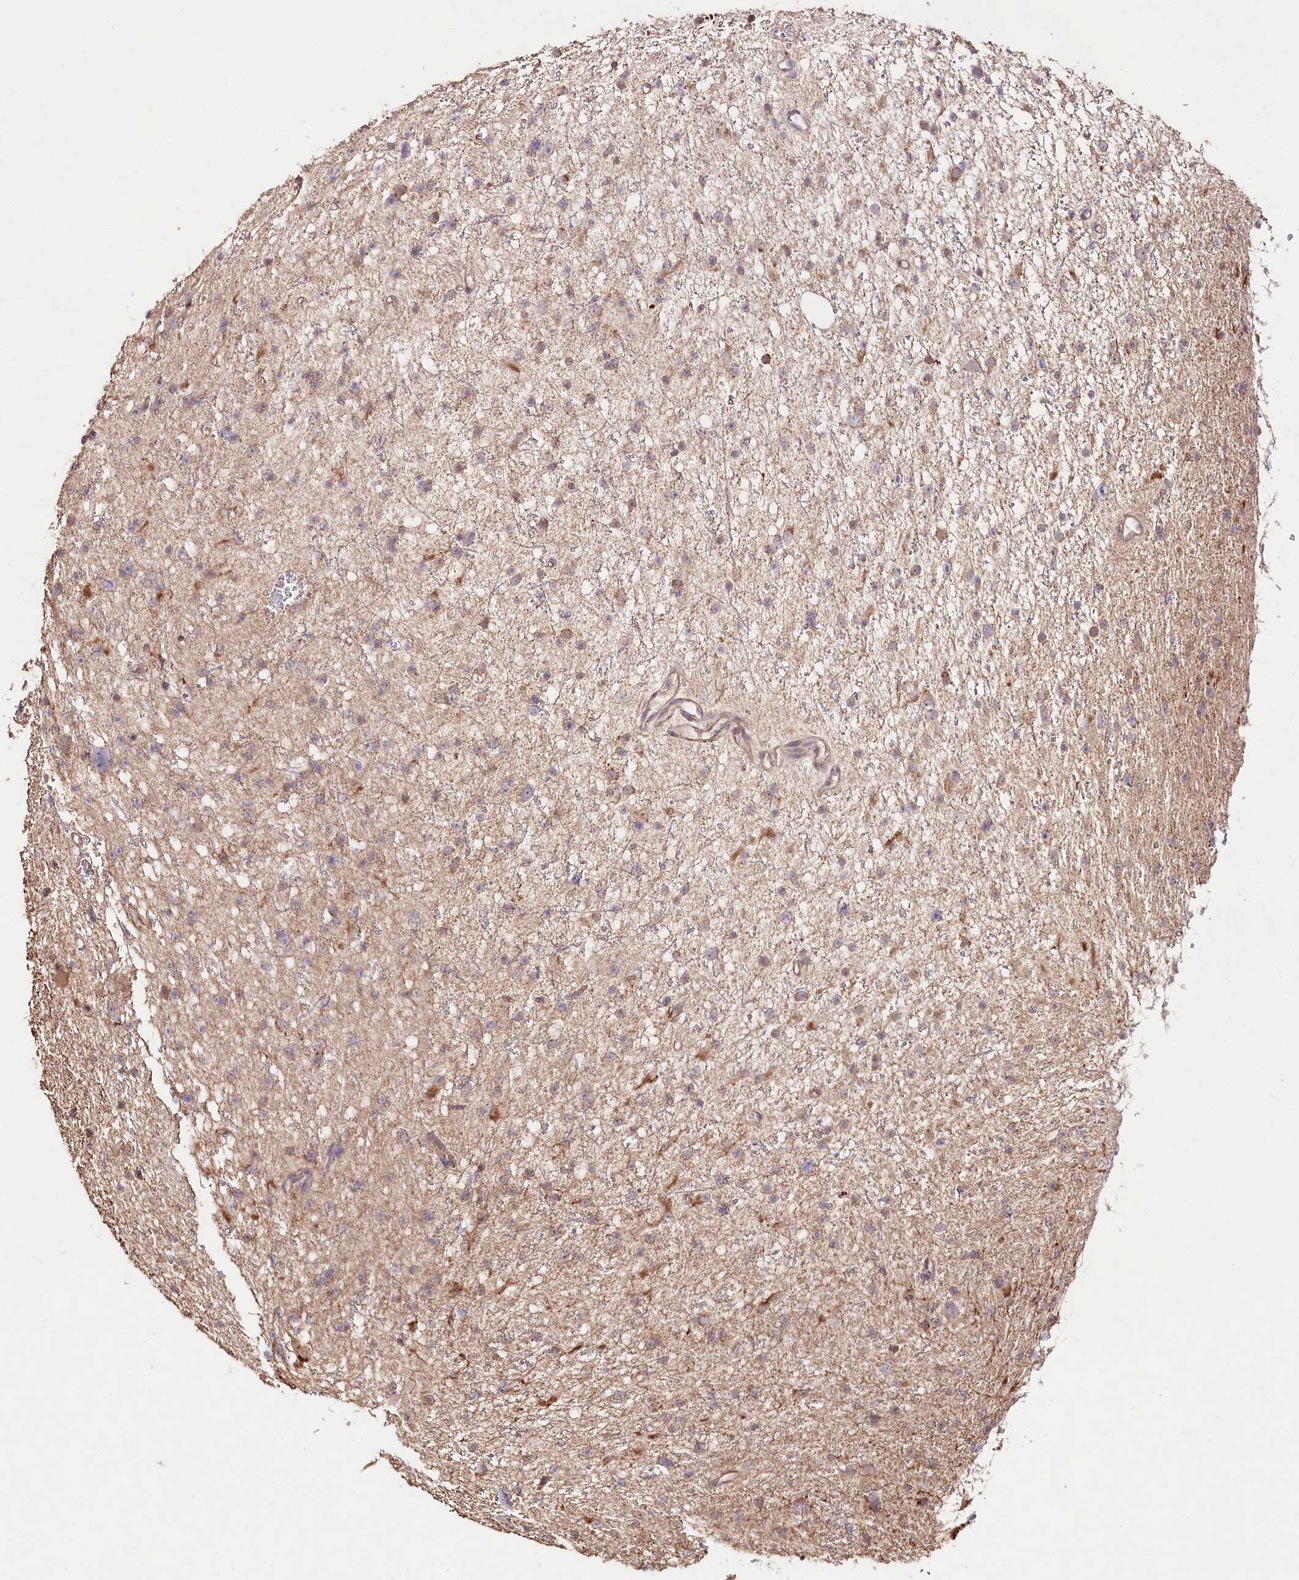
{"staining": {"intensity": "moderate", "quantity": "<25%", "location": "cytoplasmic/membranous"}, "tissue": "glioma", "cell_type": "Tumor cells", "image_type": "cancer", "snomed": [{"axis": "morphology", "description": "Glioma, malignant, Low grade"}, {"axis": "topography", "description": "Cerebral cortex"}], "caption": "About <25% of tumor cells in glioma reveal moderate cytoplasmic/membranous protein expression as visualized by brown immunohistochemical staining.", "gene": "DMXL1", "patient": {"sex": "female", "age": 39}}